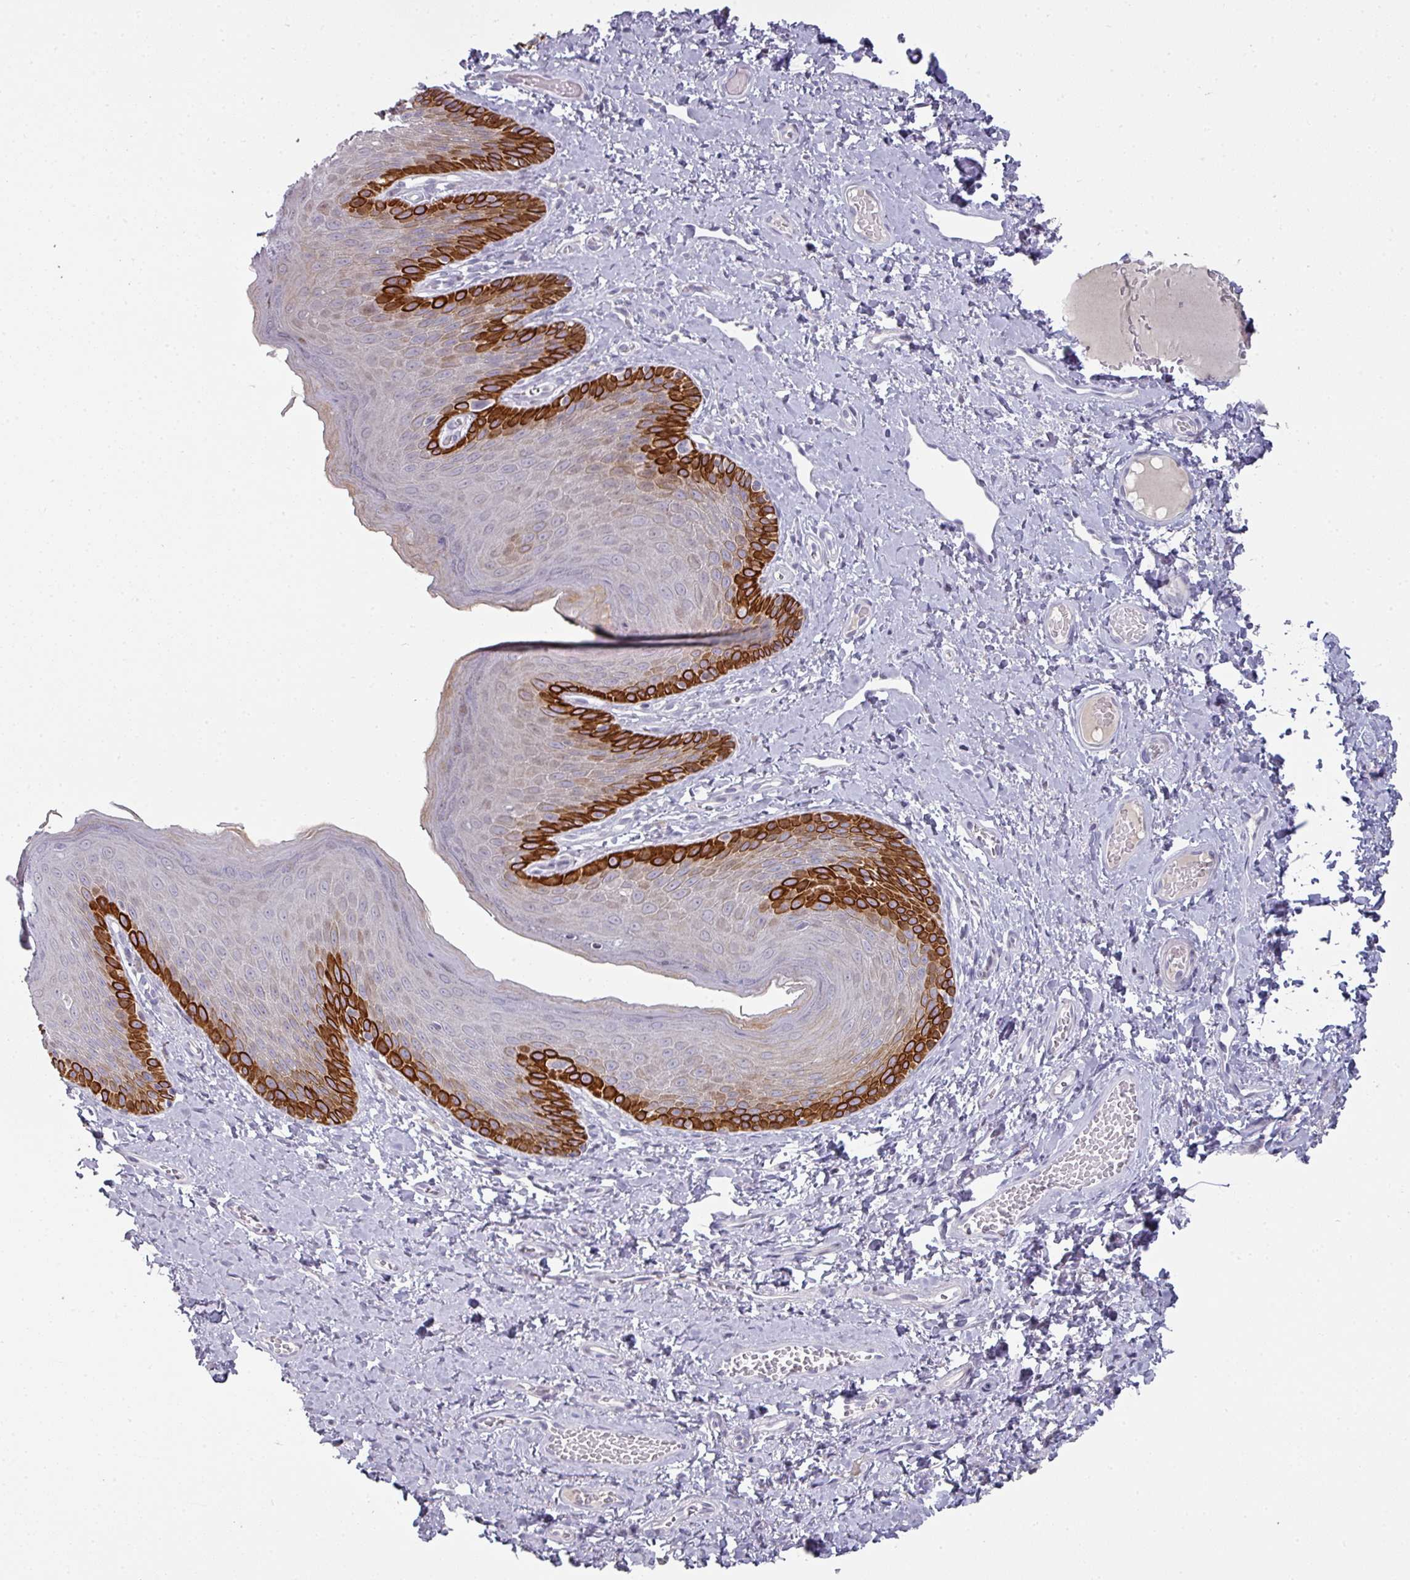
{"staining": {"intensity": "strong", "quantity": "25%-75%", "location": "cytoplasmic/membranous"}, "tissue": "skin", "cell_type": "Epidermal cells", "image_type": "normal", "snomed": [{"axis": "morphology", "description": "Normal tissue, NOS"}, {"axis": "topography", "description": "Anal"}], "caption": "High-magnification brightfield microscopy of normal skin stained with DAB (3,3'-diaminobenzidine) (brown) and counterstained with hematoxylin (blue). epidermal cells exhibit strong cytoplasmic/membranous expression is appreciated in about25%-75% of cells.", "gene": "GTF2H3", "patient": {"sex": "female", "age": 40}}